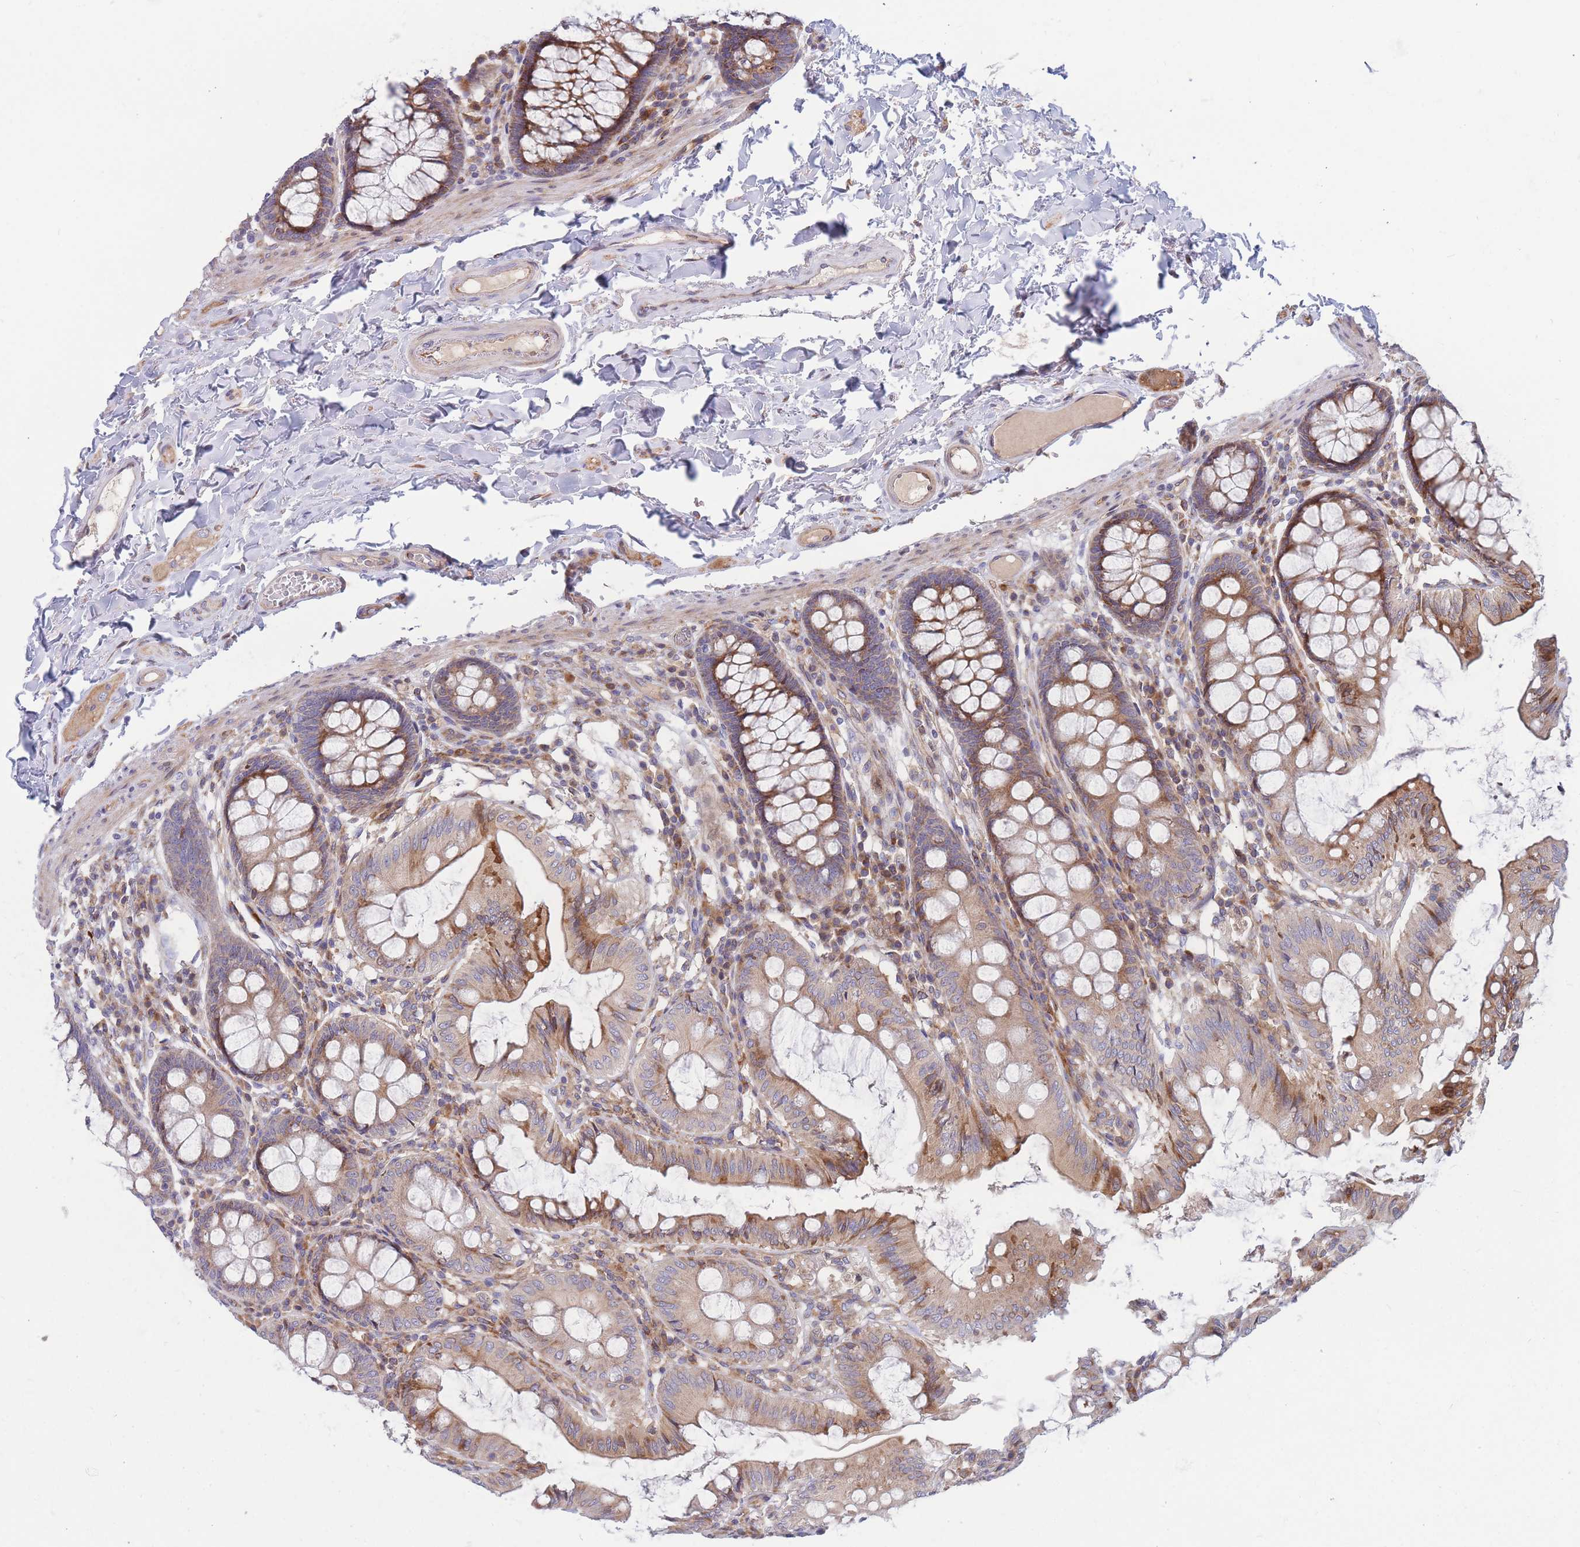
{"staining": {"intensity": "moderate", "quantity": ">75%", "location": "cytoplasmic/membranous"}, "tissue": "colon", "cell_type": "Endothelial cells", "image_type": "normal", "snomed": [{"axis": "morphology", "description": "Normal tissue, NOS"}, {"axis": "topography", "description": "Colon"}], "caption": "Protein positivity by immunohistochemistry (IHC) reveals moderate cytoplasmic/membranous staining in approximately >75% of endothelial cells in normal colon. (DAB (3,3'-diaminobenzidine) IHC with brightfield microscopy, high magnification).", "gene": "TMEM131L", "patient": {"sex": "male", "age": 84}}